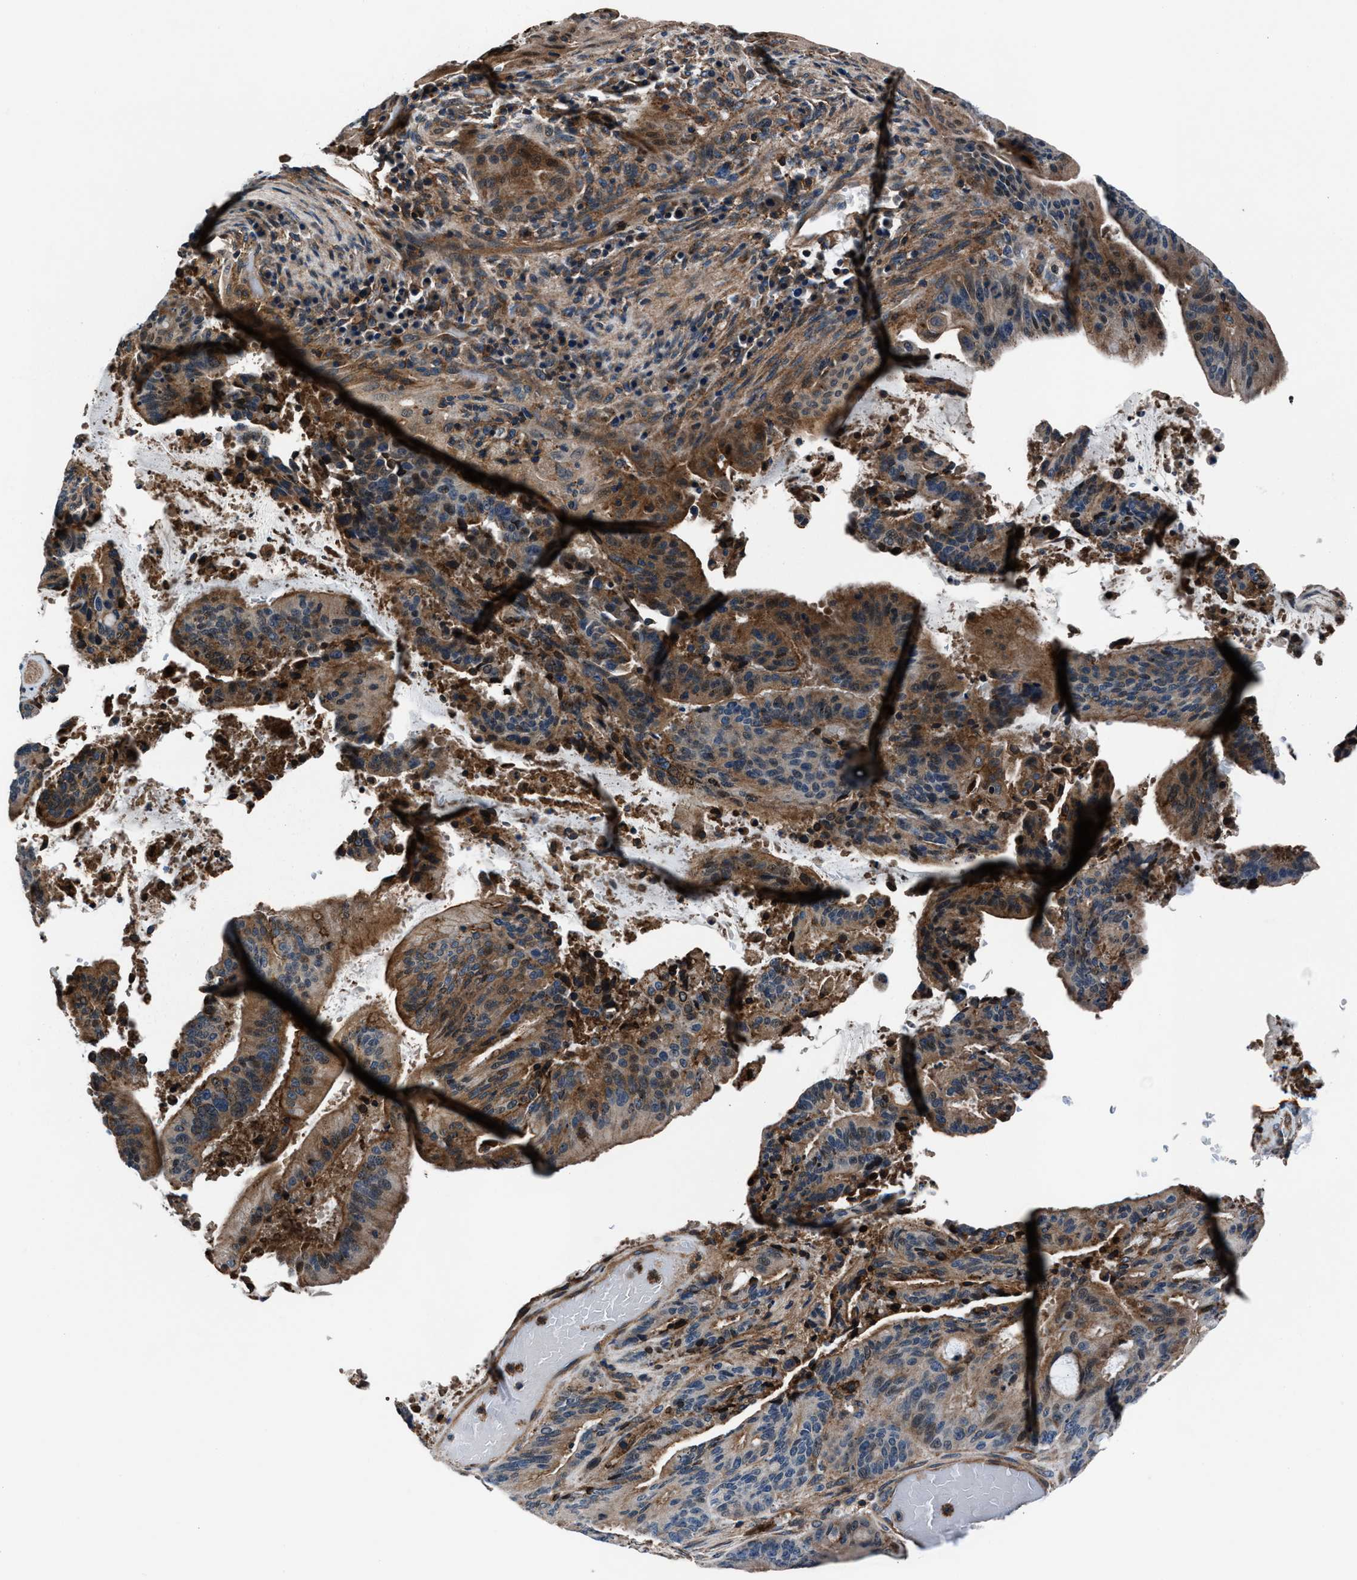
{"staining": {"intensity": "moderate", "quantity": "25%-75%", "location": "cytoplasmic/membranous"}, "tissue": "liver cancer", "cell_type": "Tumor cells", "image_type": "cancer", "snomed": [{"axis": "morphology", "description": "Normal tissue, NOS"}, {"axis": "morphology", "description": "Cholangiocarcinoma"}, {"axis": "topography", "description": "Liver"}, {"axis": "topography", "description": "Peripheral nerve tissue"}], "caption": "This is an image of immunohistochemistry (IHC) staining of liver cancer (cholangiocarcinoma), which shows moderate expression in the cytoplasmic/membranous of tumor cells.", "gene": "MFSD11", "patient": {"sex": "female", "age": 73}}